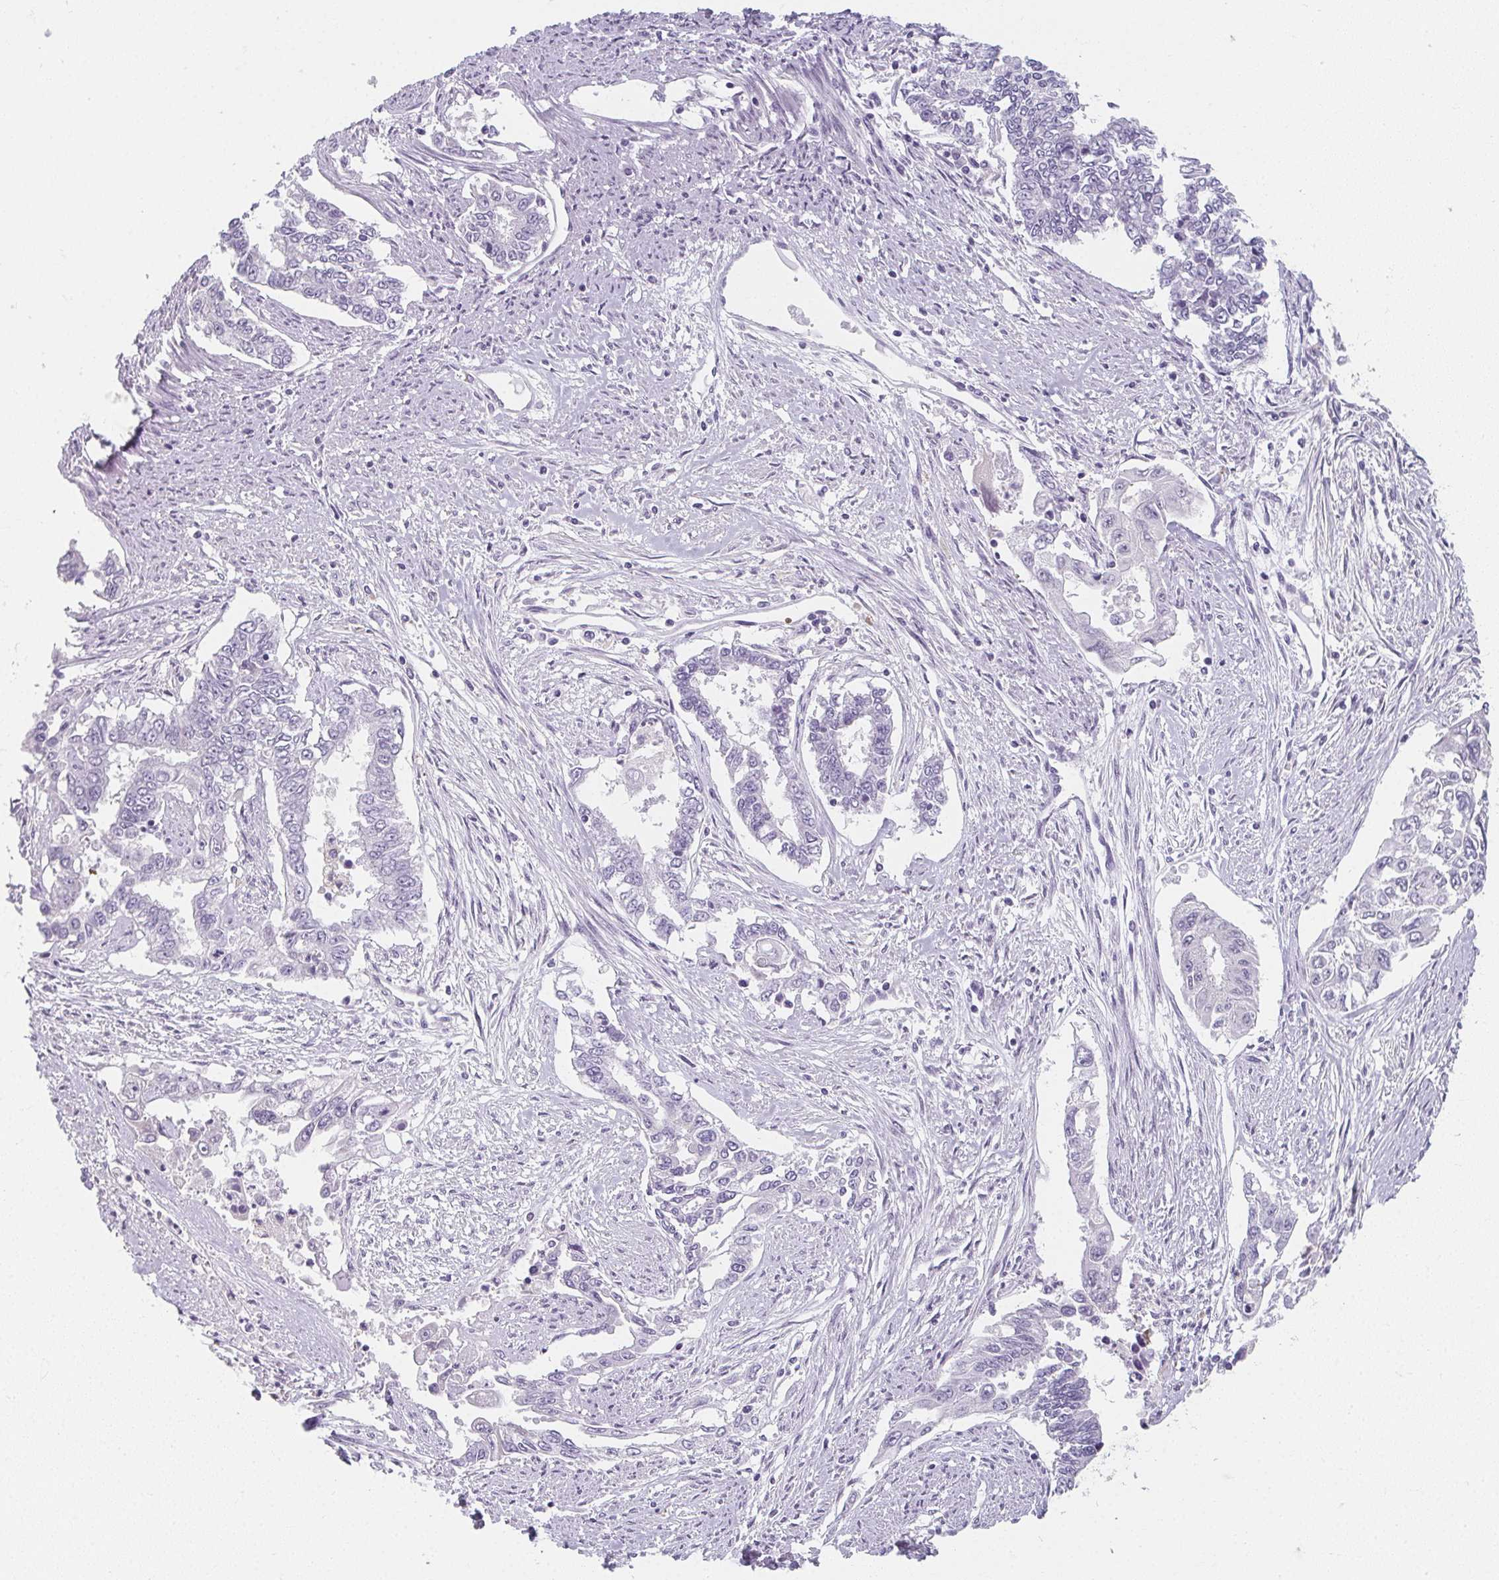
{"staining": {"intensity": "negative", "quantity": "none", "location": "none"}, "tissue": "endometrial cancer", "cell_type": "Tumor cells", "image_type": "cancer", "snomed": [{"axis": "morphology", "description": "Adenocarcinoma, NOS"}, {"axis": "topography", "description": "Uterus"}], "caption": "Tumor cells are negative for protein expression in human endometrial cancer (adenocarcinoma).", "gene": "CAMKV", "patient": {"sex": "female", "age": 59}}